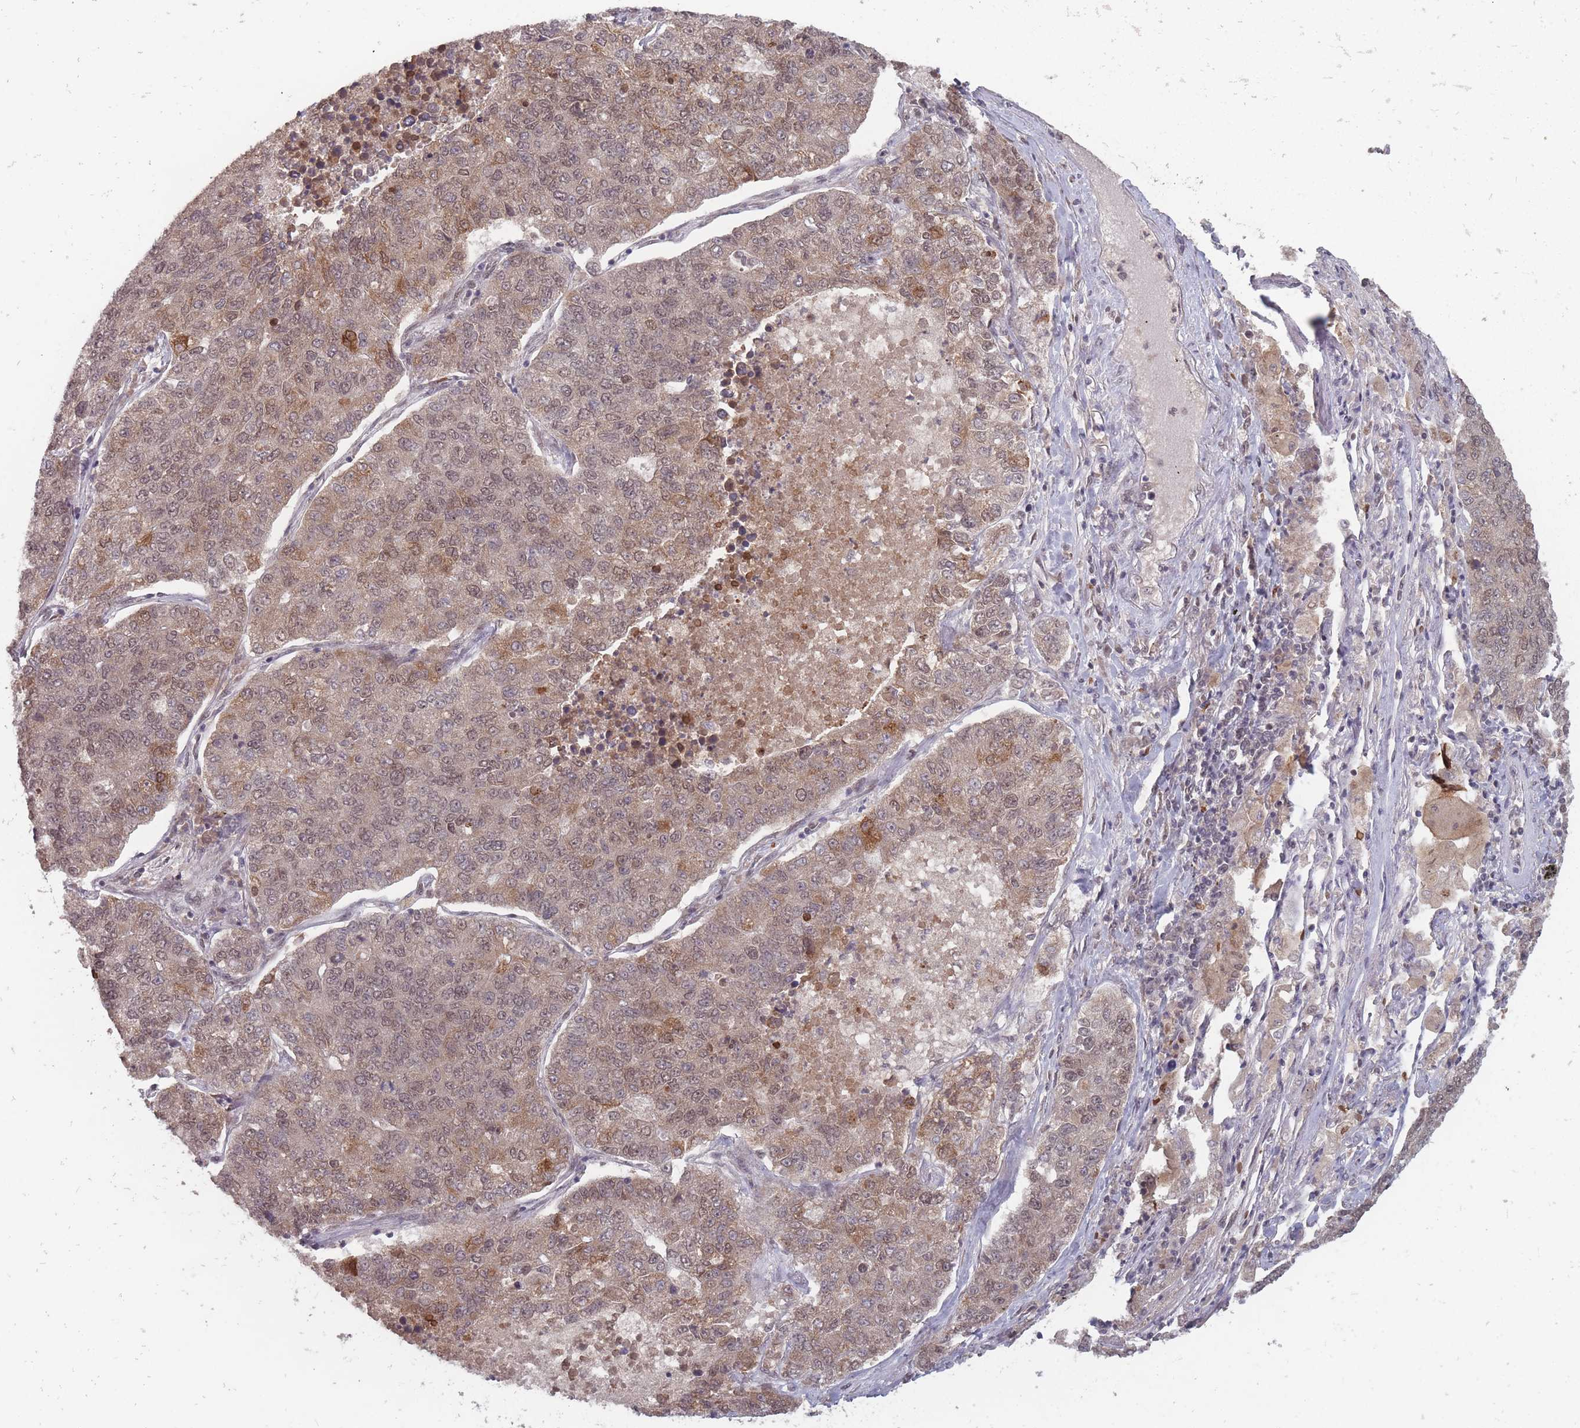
{"staining": {"intensity": "moderate", "quantity": ">75%", "location": "cytoplasmic/membranous,nuclear"}, "tissue": "lung cancer", "cell_type": "Tumor cells", "image_type": "cancer", "snomed": [{"axis": "morphology", "description": "Adenocarcinoma, NOS"}, {"axis": "topography", "description": "Lung"}], "caption": "Tumor cells exhibit moderate cytoplasmic/membranous and nuclear staining in approximately >75% of cells in lung adenocarcinoma. (IHC, brightfield microscopy, high magnification).", "gene": "TMED3", "patient": {"sex": "male", "age": 49}}